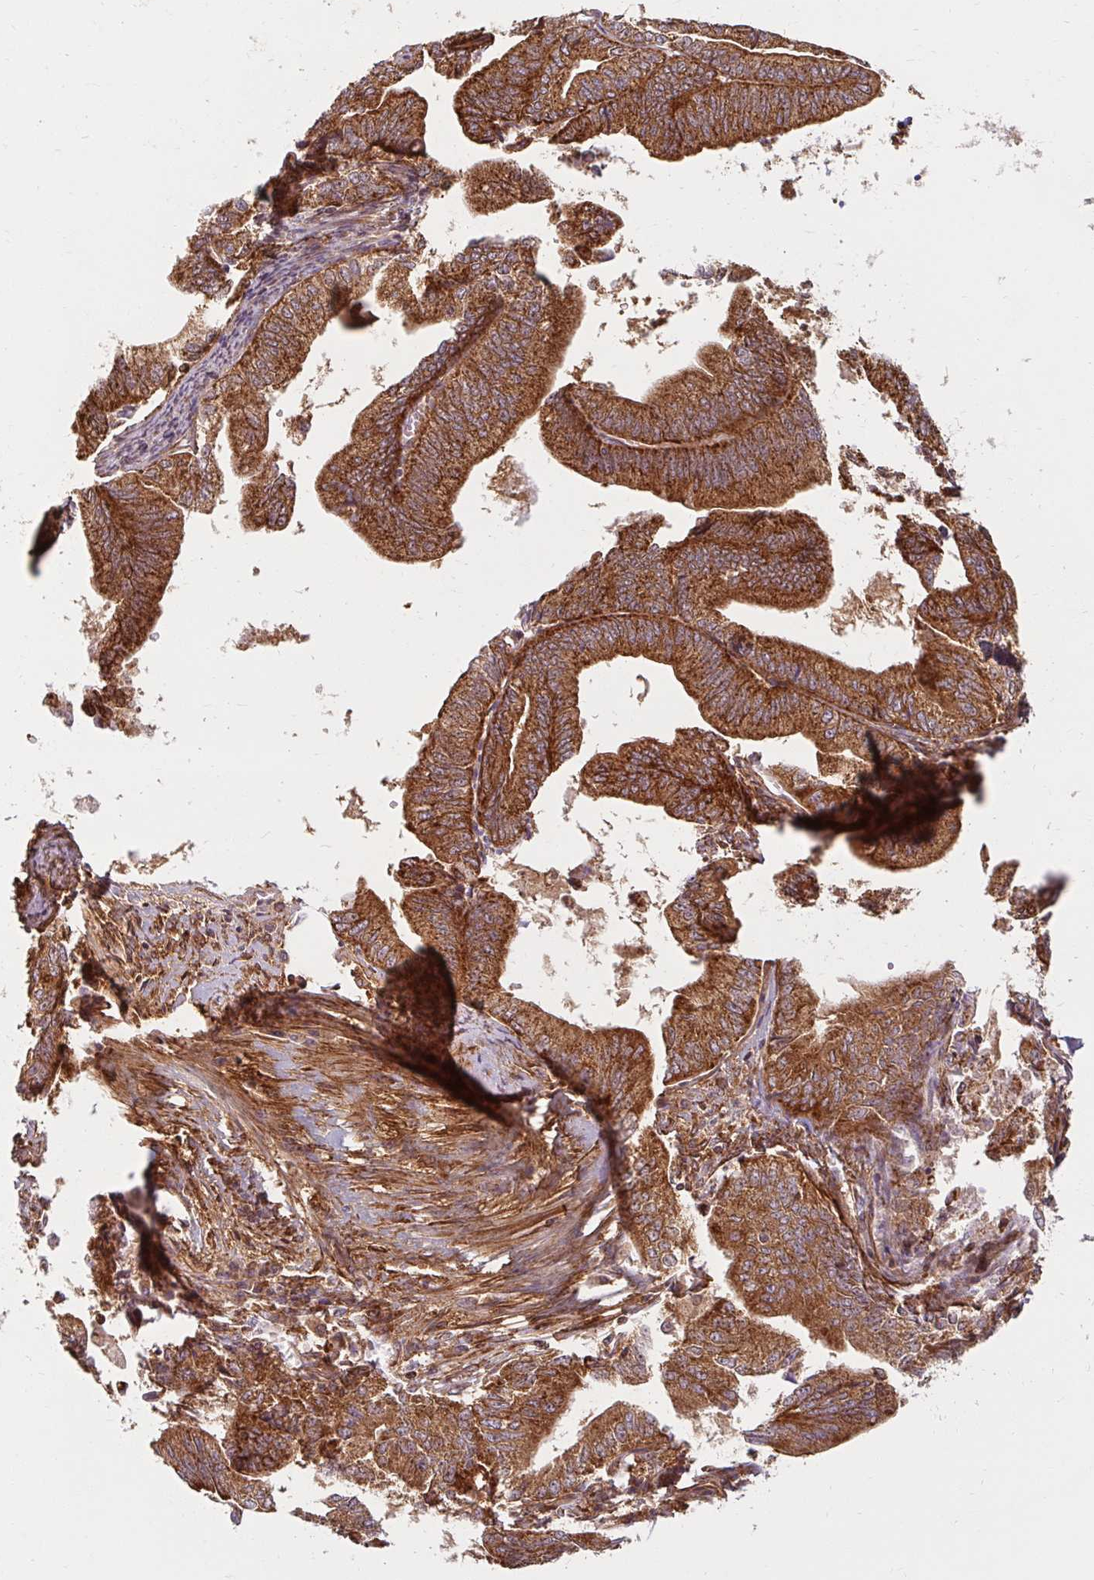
{"staining": {"intensity": "strong", "quantity": ">75%", "location": "cytoplasmic/membranous"}, "tissue": "endometrial cancer", "cell_type": "Tumor cells", "image_type": "cancer", "snomed": [{"axis": "morphology", "description": "Adenocarcinoma, NOS"}, {"axis": "topography", "description": "Endometrium"}], "caption": "Tumor cells display high levels of strong cytoplasmic/membranous positivity in about >75% of cells in endometrial cancer. Immunohistochemistry stains the protein in brown and the nuclei are stained blue.", "gene": "BTF3", "patient": {"sex": "female", "age": 65}}